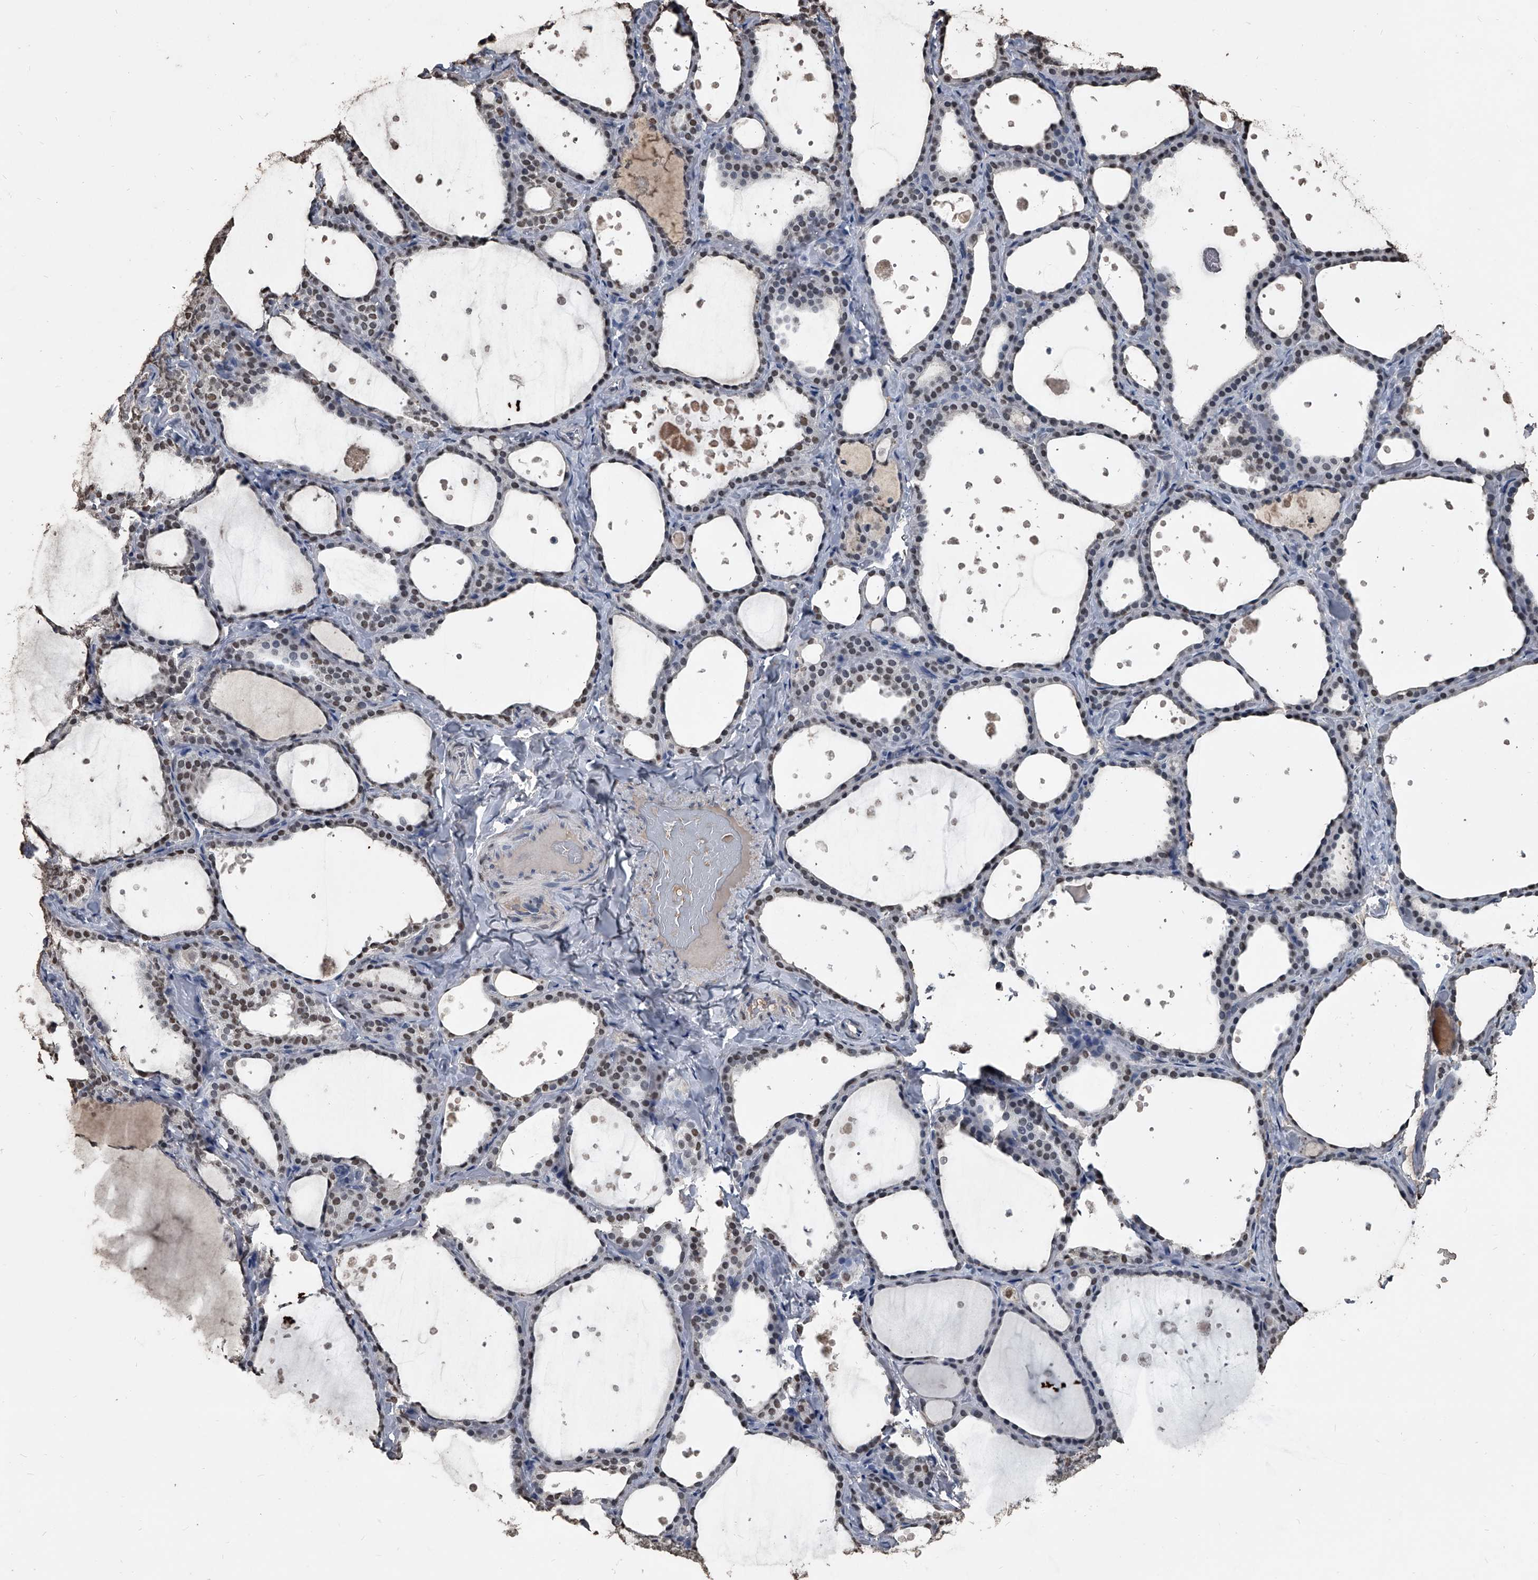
{"staining": {"intensity": "moderate", "quantity": "25%-75%", "location": "nuclear"}, "tissue": "thyroid gland", "cell_type": "Glandular cells", "image_type": "normal", "snomed": [{"axis": "morphology", "description": "Normal tissue, NOS"}, {"axis": "topography", "description": "Thyroid gland"}], "caption": "Normal thyroid gland exhibits moderate nuclear staining in approximately 25%-75% of glandular cells, visualized by immunohistochemistry.", "gene": "MATR3", "patient": {"sex": "female", "age": 44}}